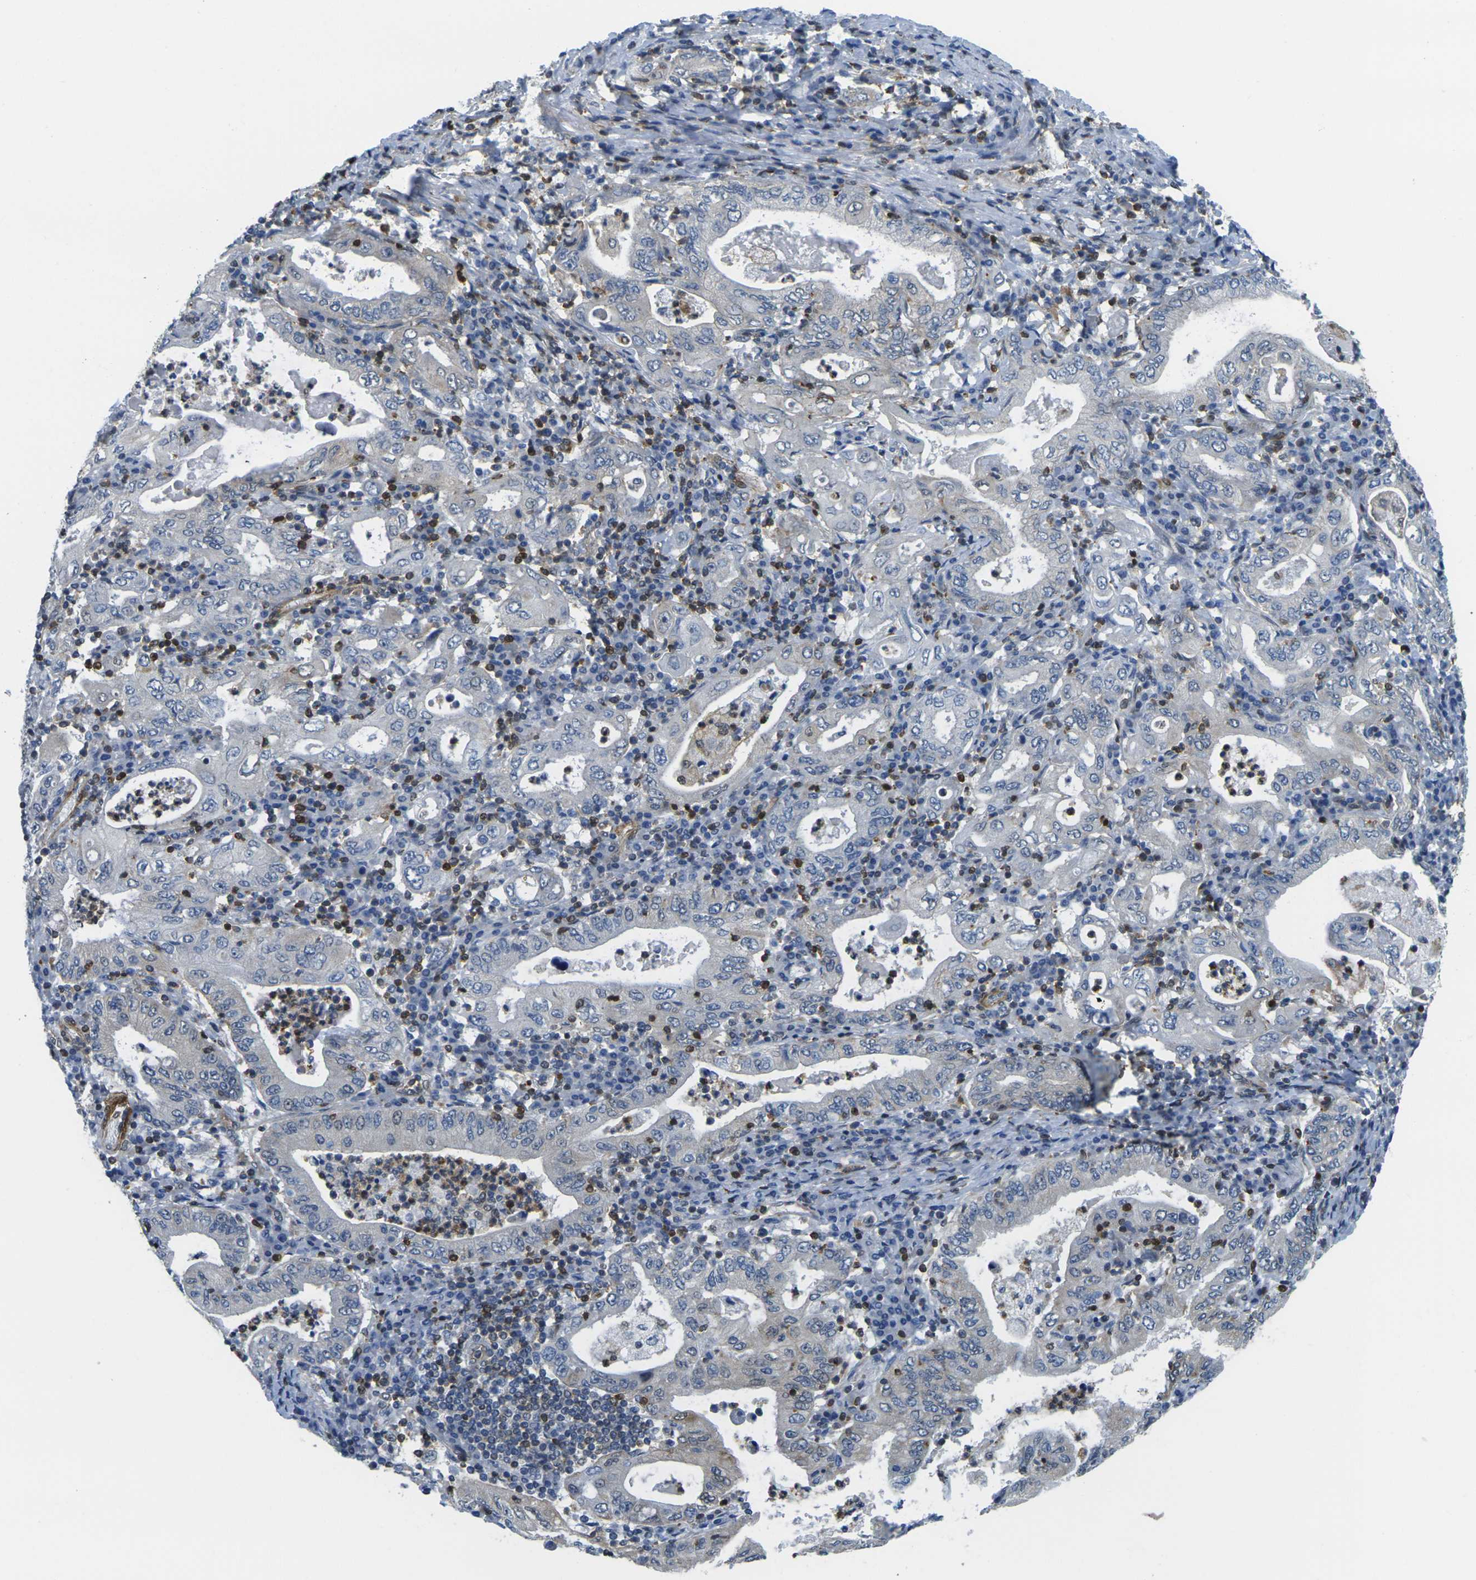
{"staining": {"intensity": "negative", "quantity": "none", "location": "none"}, "tissue": "stomach cancer", "cell_type": "Tumor cells", "image_type": "cancer", "snomed": [{"axis": "morphology", "description": "Normal tissue, NOS"}, {"axis": "morphology", "description": "Adenocarcinoma, NOS"}, {"axis": "topography", "description": "Esophagus"}, {"axis": "topography", "description": "Stomach, upper"}, {"axis": "topography", "description": "Peripheral nerve tissue"}], "caption": "Tumor cells show no significant protein expression in stomach adenocarcinoma.", "gene": "LASP1", "patient": {"sex": "male", "age": 62}}